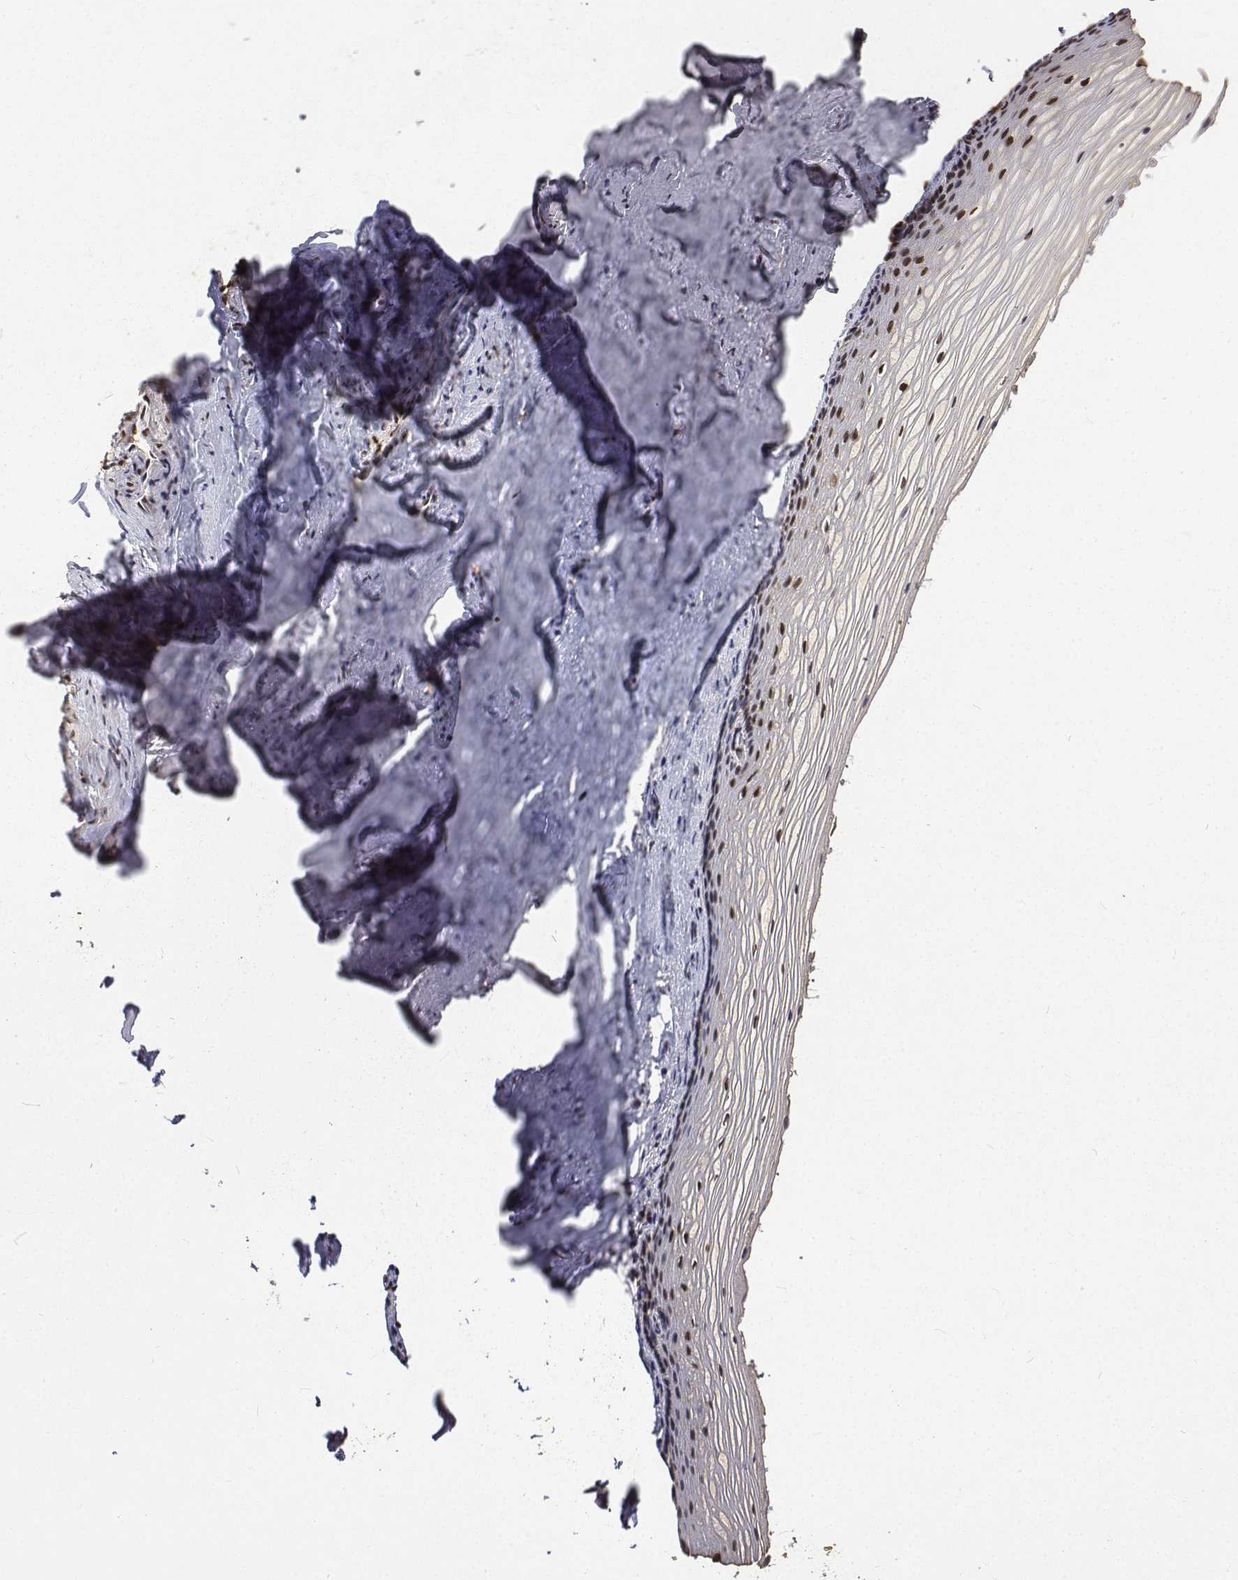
{"staining": {"intensity": "strong", "quantity": "25%-75%", "location": "nuclear"}, "tissue": "vagina", "cell_type": "Squamous epithelial cells", "image_type": "normal", "snomed": [{"axis": "morphology", "description": "Normal tissue, NOS"}, {"axis": "topography", "description": "Vagina"}], "caption": "Benign vagina shows strong nuclear expression in approximately 25%-75% of squamous epithelial cells.", "gene": "ATRX", "patient": {"sex": "female", "age": 52}}